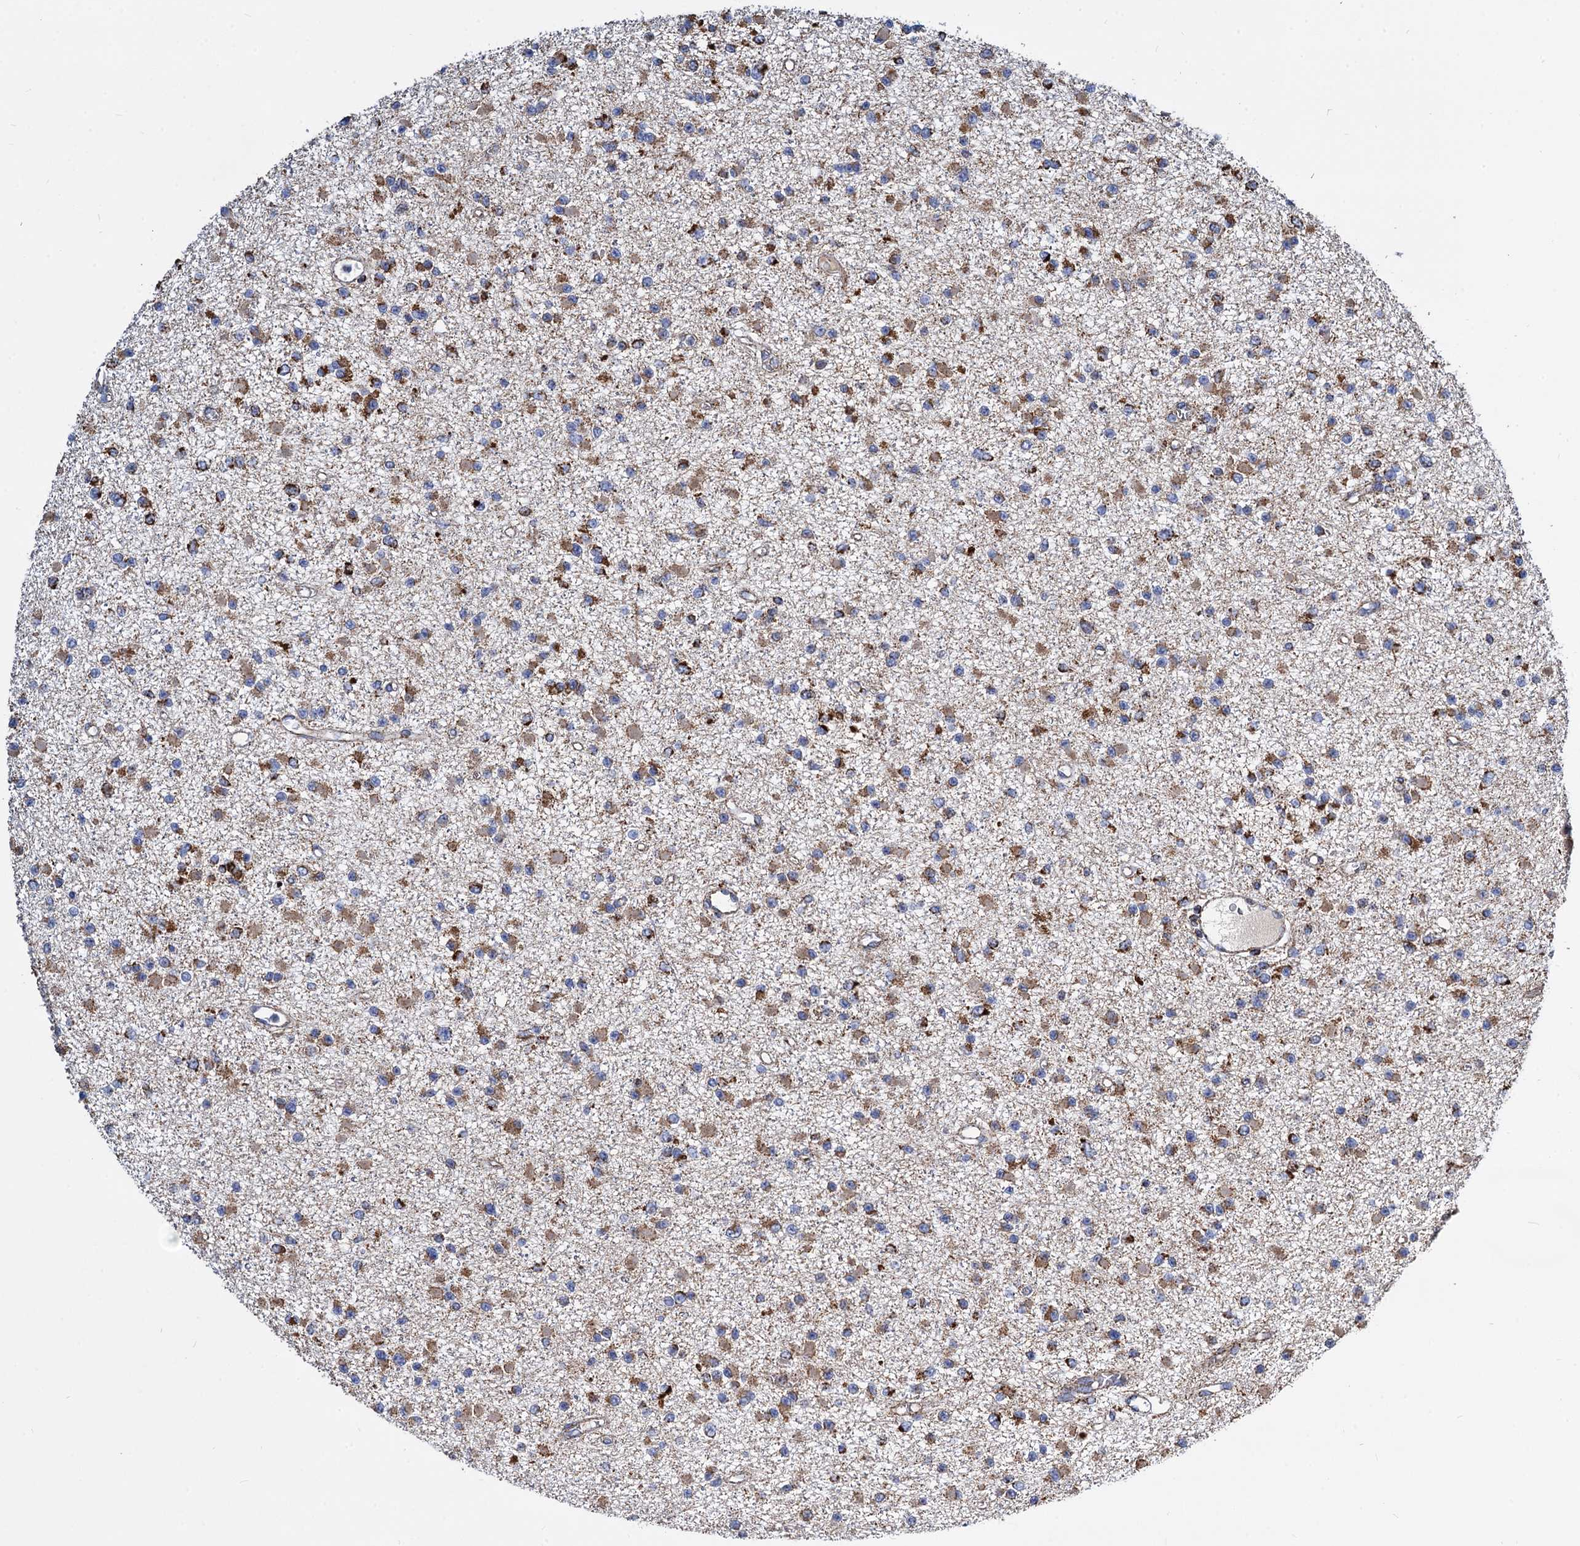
{"staining": {"intensity": "strong", "quantity": "25%-75%", "location": "cytoplasmic/membranous"}, "tissue": "glioma", "cell_type": "Tumor cells", "image_type": "cancer", "snomed": [{"axis": "morphology", "description": "Glioma, malignant, Low grade"}, {"axis": "topography", "description": "Brain"}], "caption": "DAB (3,3'-diaminobenzidine) immunohistochemical staining of human malignant low-grade glioma displays strong cytoplasmic/membranous protein expression in approximately 25%-75% of tumor cells.", "gene": "TIMM10", "patient": {"sex": "female", "age": 22}}